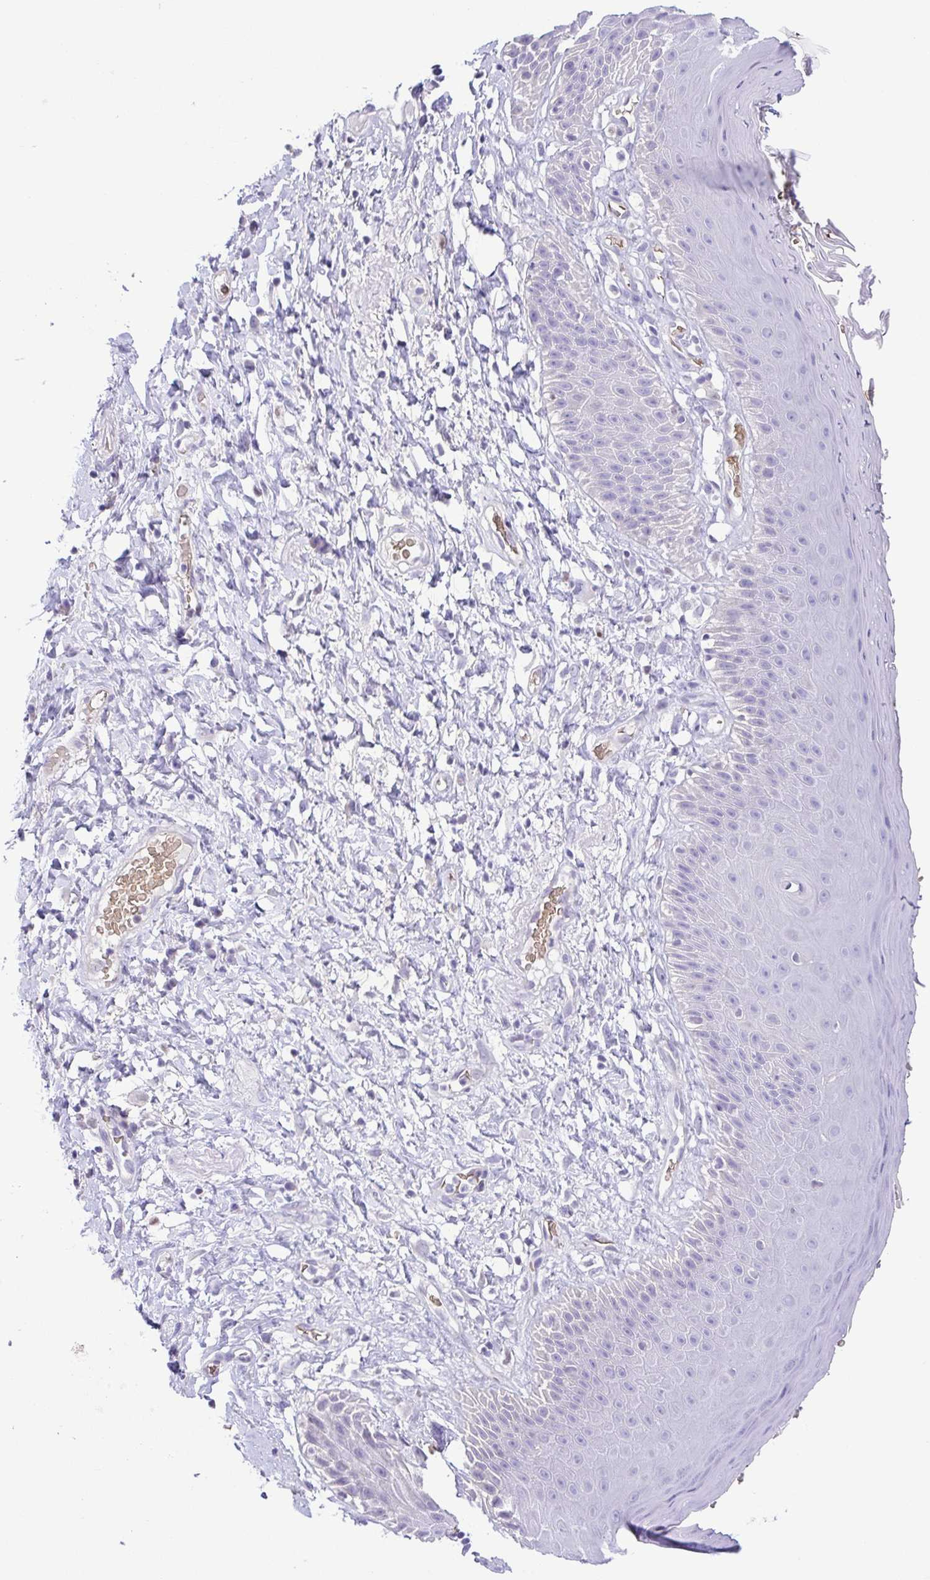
{"staining": {"intensity": "negative", "quantity": "none", "location": "none"}, "tissue": "skin", "cell_type": "Epidermal cells", "image_type": "normal", "snomed": [{"axis": "morphology", "description": "Normal tissue, NOS"}, {"axis": "topography", "description": "Anal"}], "caption": "This is an immunohistochemistry (IHC) photomicrograph of normal human skin. There is no expression in epidermal cells.", "gene": "EPB42", "patient": {"sex": "male", "age": 78}}